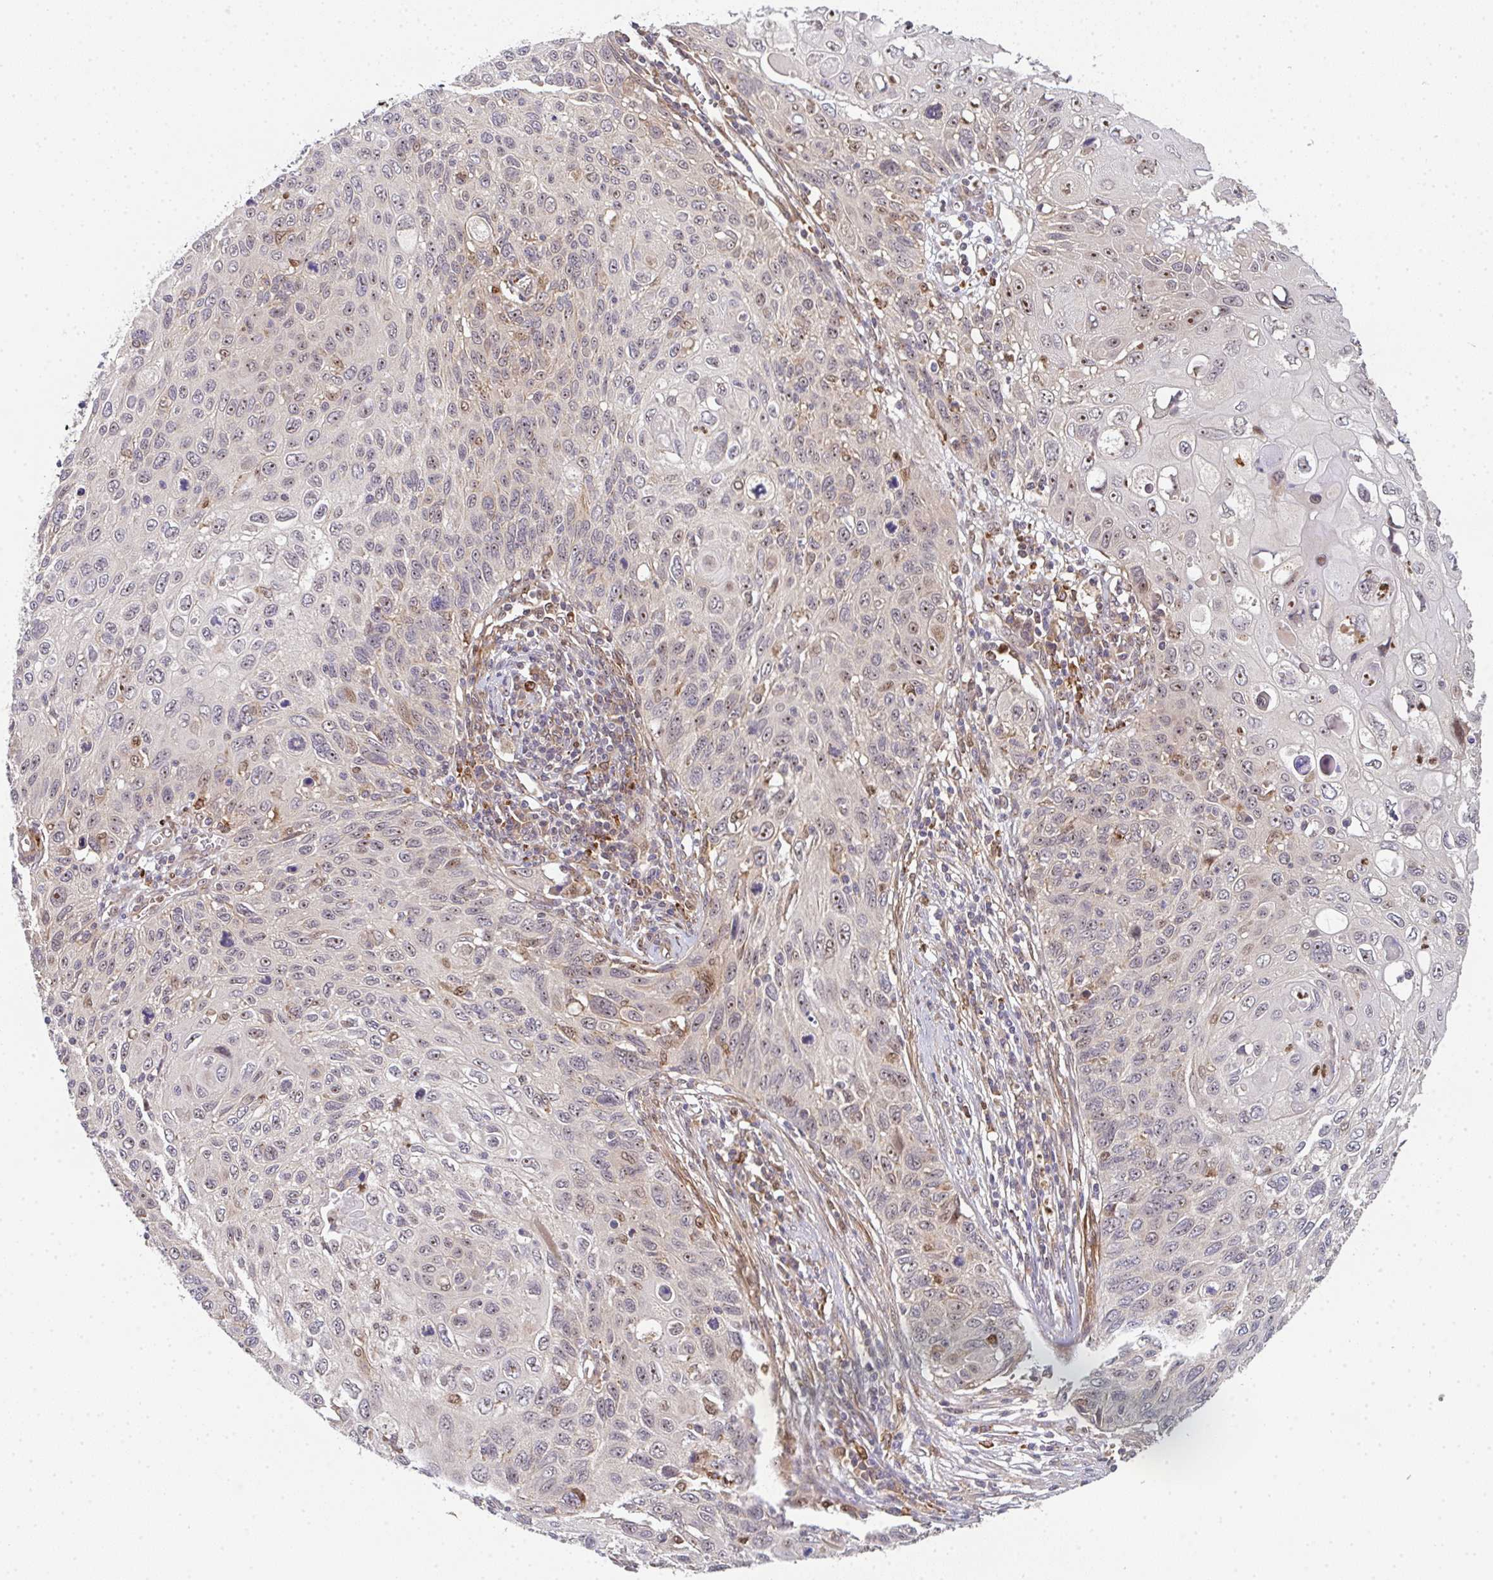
{"staining": {"intensity": "moderate", "quantity": "<25%", "location": "nuclear"}, "tissue": "cervical cancer", "cell_type": "Tumor cells", "image_type": "cancer", "snomed": [{"axis": "morphology", "description": "Squamous cell carcinoma, NOS"}, {"axis": "topography", "description": "Cervix"}], "caption": "There is low levels of moderate nuclear positivity in tumor cells of cervical cancer, as demonstrated by immunohistochemical staining (brown color).", "gene": "SIMC1", "patient": {"sex": "female", "age": 70}}